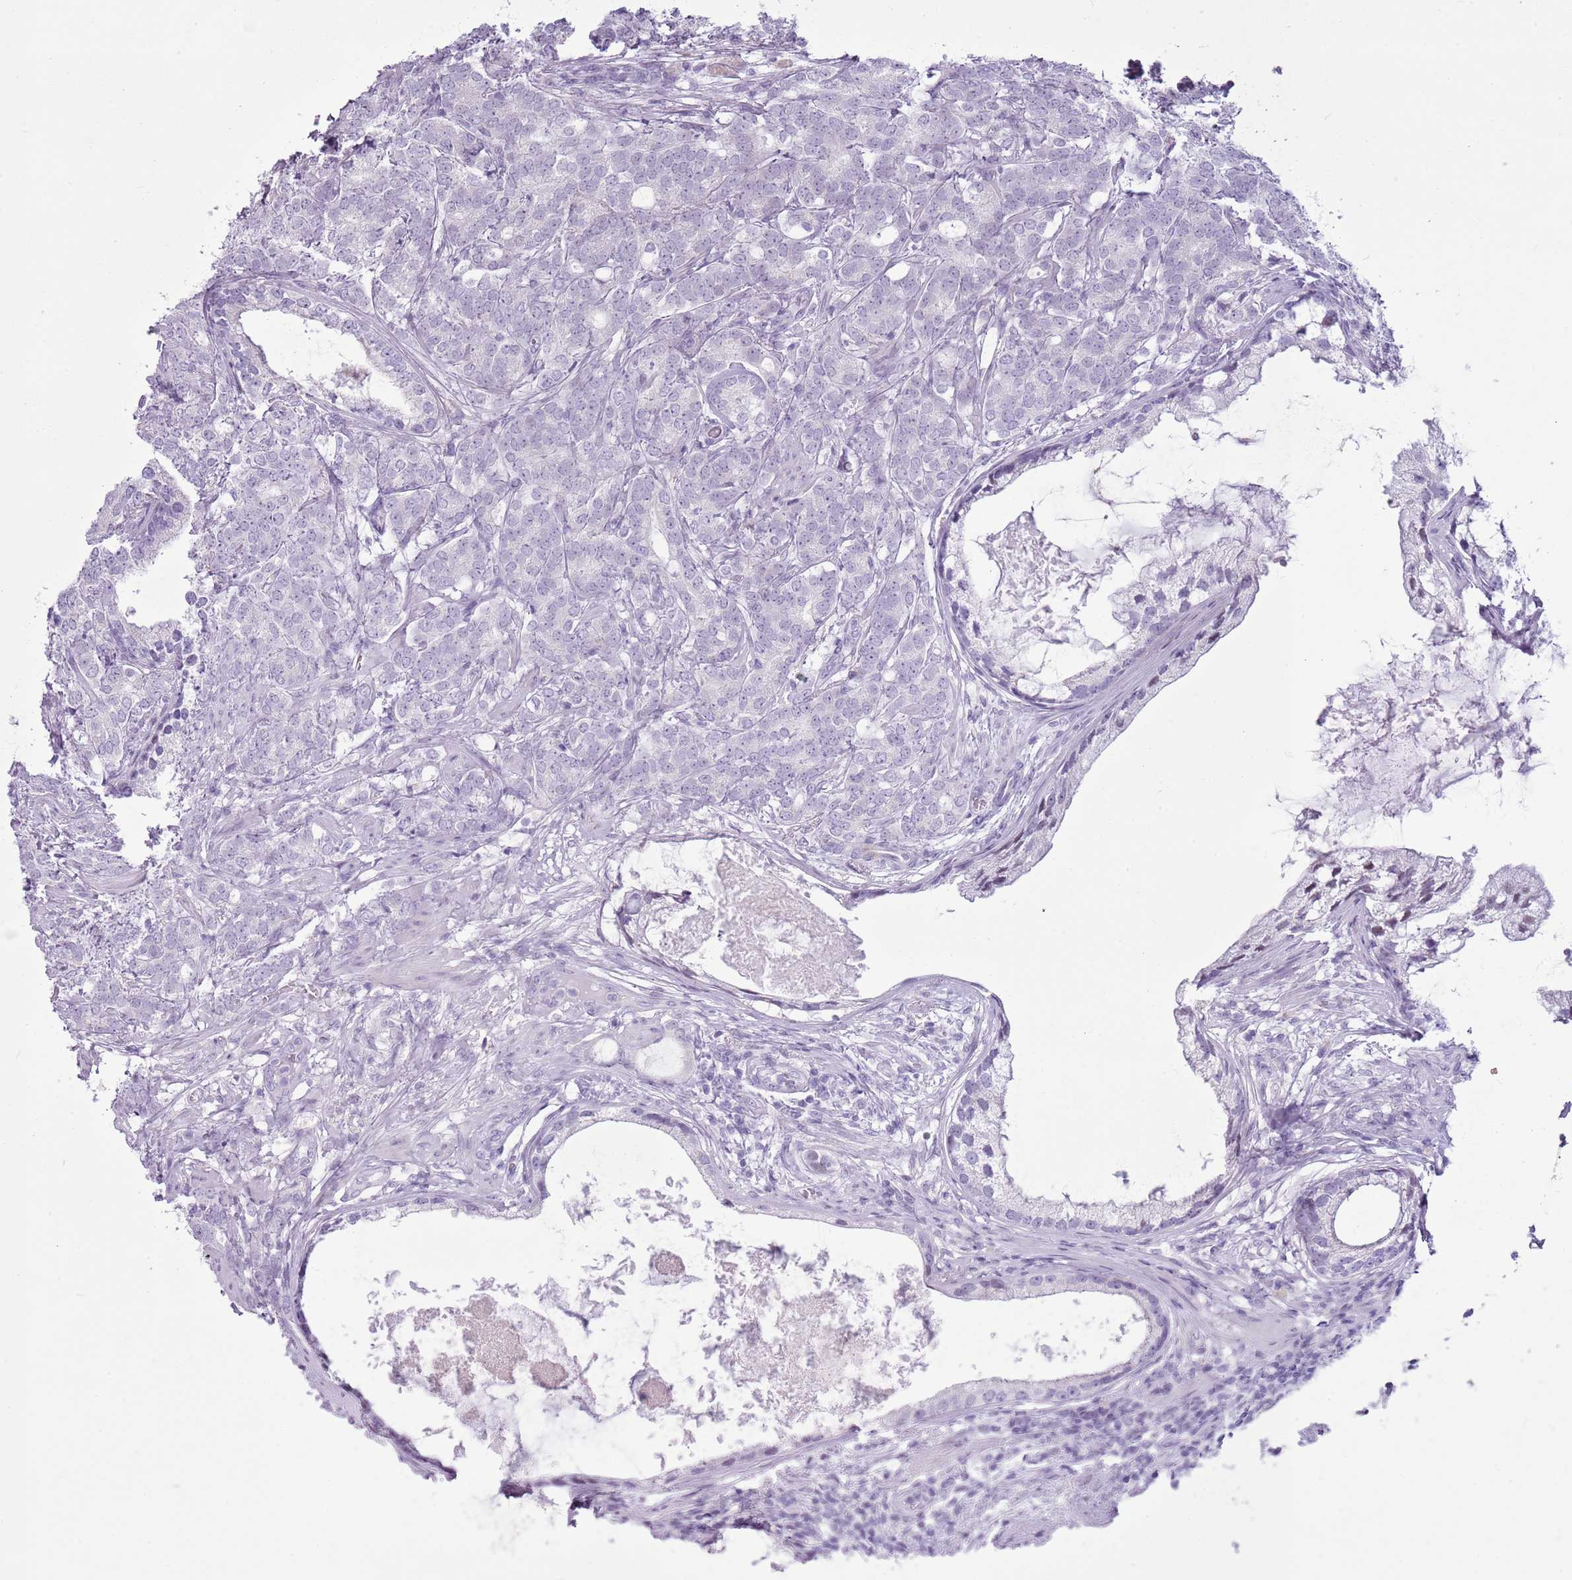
{"staining": {"intensity": "negative", "quantity": "none", "location": "none"}, "tissue": "prostate cancer", "cell_type": "Tumor cells", "image_type": "cancer", "snomed": [{"axis": "morphology", "description": "Adenocarcinoma, Low grade"}, {"axis": "topography", "description": "Prostate"}], "caption": "Tumor cells show no significant positivity in prostate adenocarcinoma (low-grade).", "gene": "RPL3L", "patient": {"sex": "male", "age": 71}}